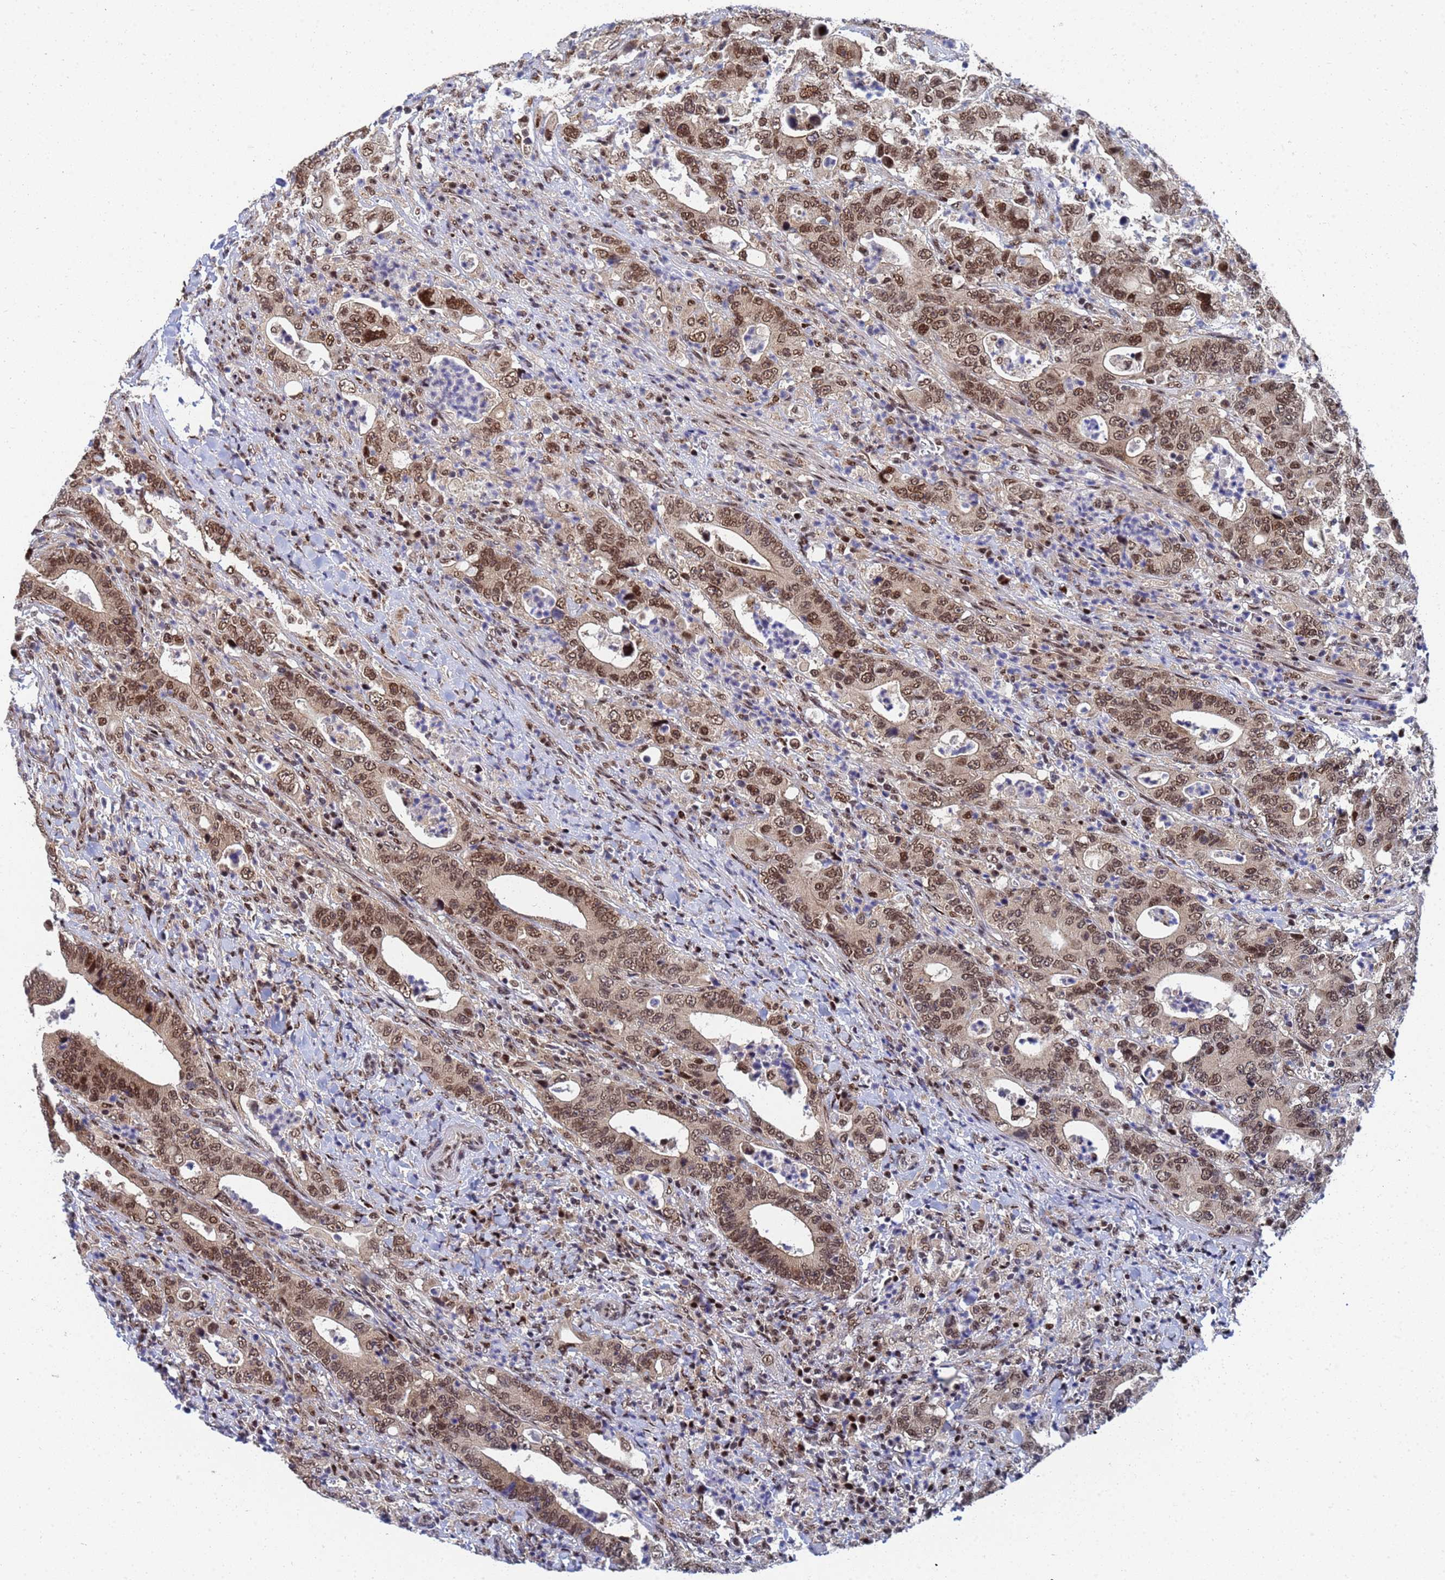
{"staining": {"intensity": "moderate", "quantity": ">75%", "location": "nuclear"}, "tissue": "colorectal cancer", "cell_type": "Tumor cells", "image_type": "cancer", "snomed": [{"axis": "morphology", "description": "Adenocarcinoma, NOS"}, {"axis": "topography", "description": "Colon"}], "caption": "An immunohistochemistry histopathology image of neoplastic tissue is shown. Protein staining in brown highlights moderate nuclear positivity in colorectal cancer (adenocarcinoma) within tumor cells. (DAB IHC, brown staining for protein, blue staining for nuclei).", "gene": "AP5Z1", "patient": {"sex": "female", "age": 75}}